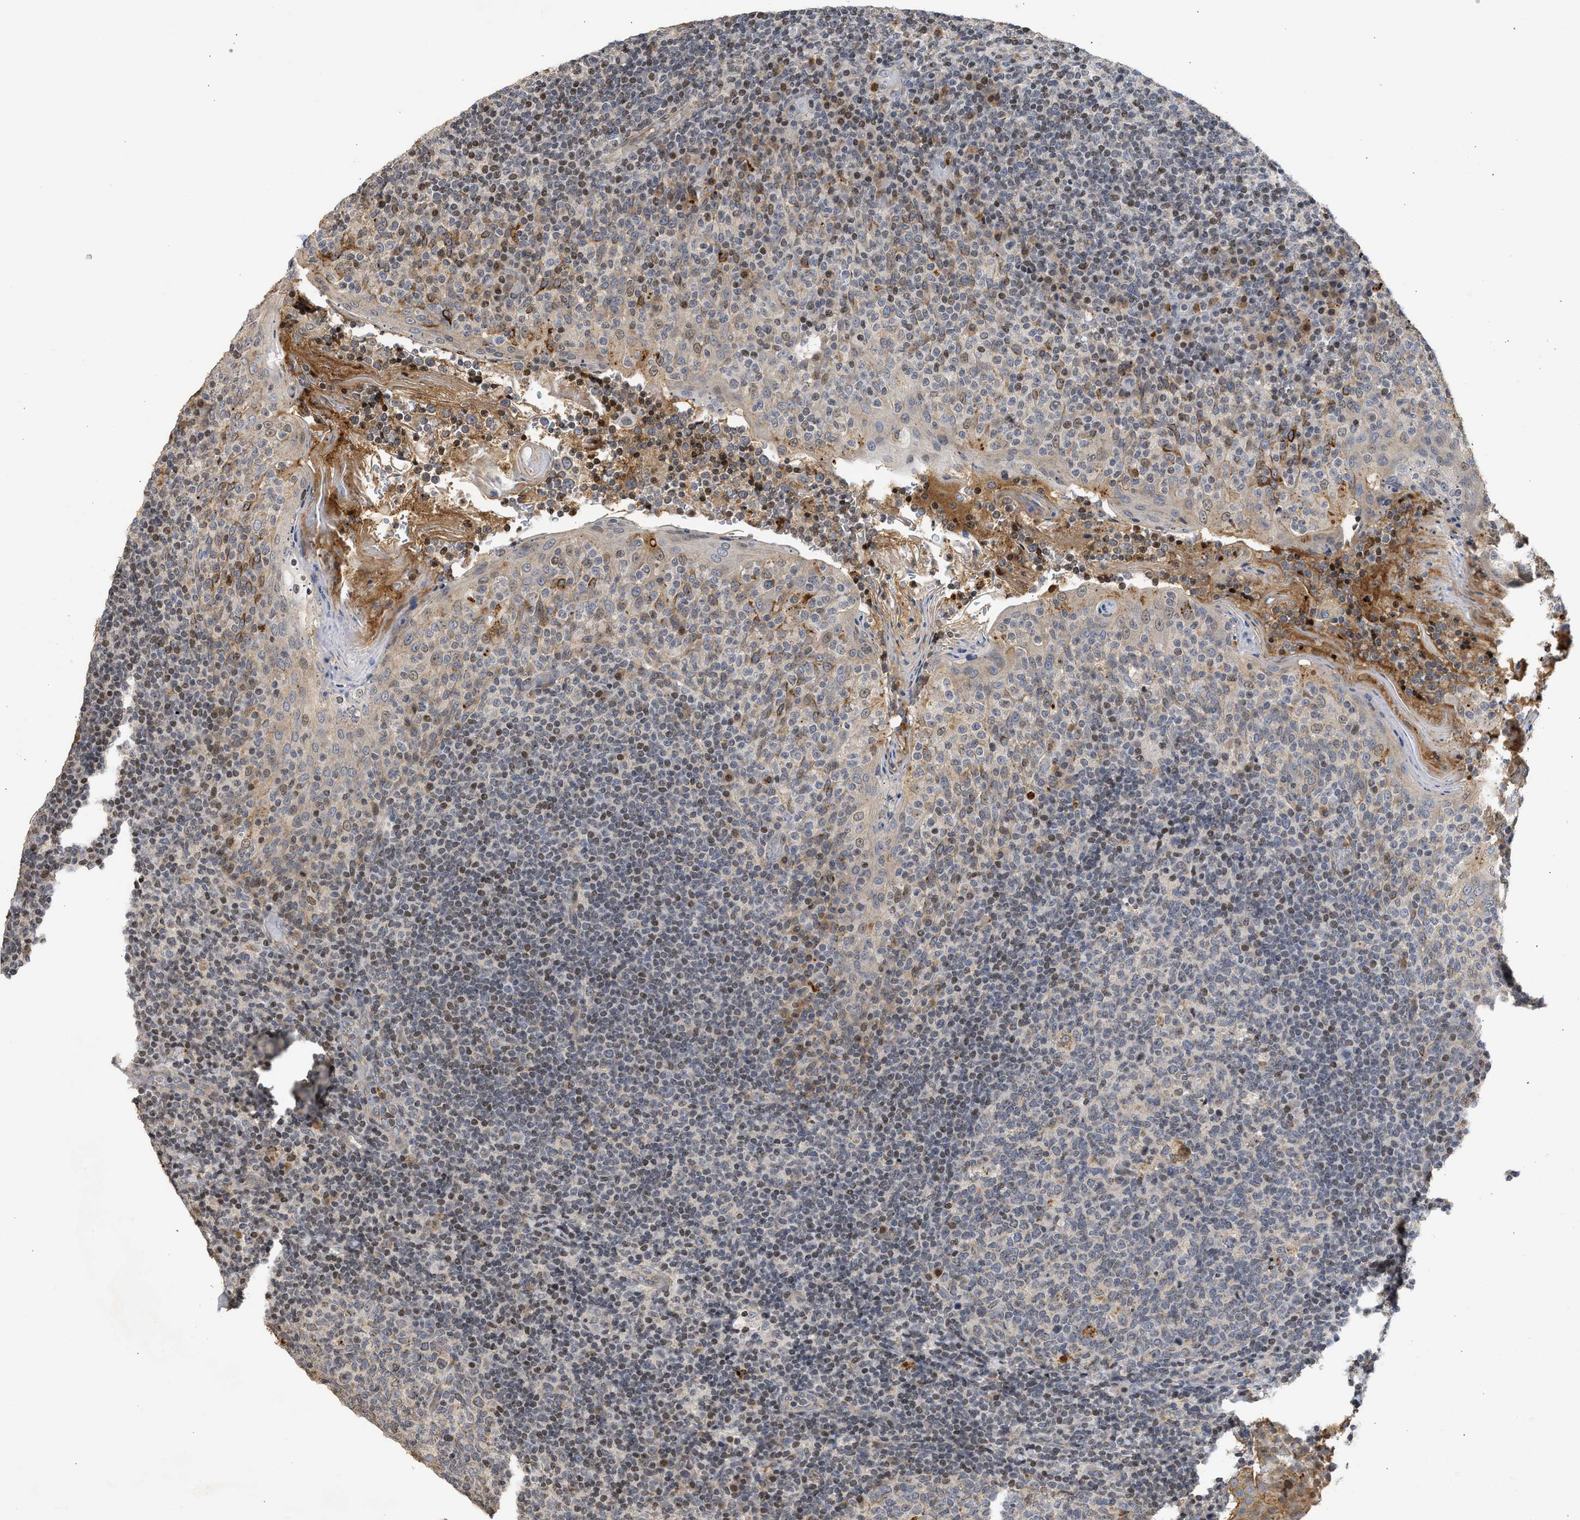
{"staining": {"intensity": "moderate", "quantity": "<25%", "location": "cytoplasmic/membranous,nuclear"}, "tissue": "tonsil", "cell_type": "Germinal center cells", "image_type": "normal", "snomed": [{"axis": "morphology", "description": "Normal tissue, NOS"}, {"axis": "topography", "description": "Tonsil"}], "caption": "This is an image of immunohistochemistry staining of normal tonsil, which shows moderate expression in the cytoplasmic/membranous,nuclear of germinal center cells.", "gene": "ENSG00000142539", "patient": {"sex": "female", "age": 19}}